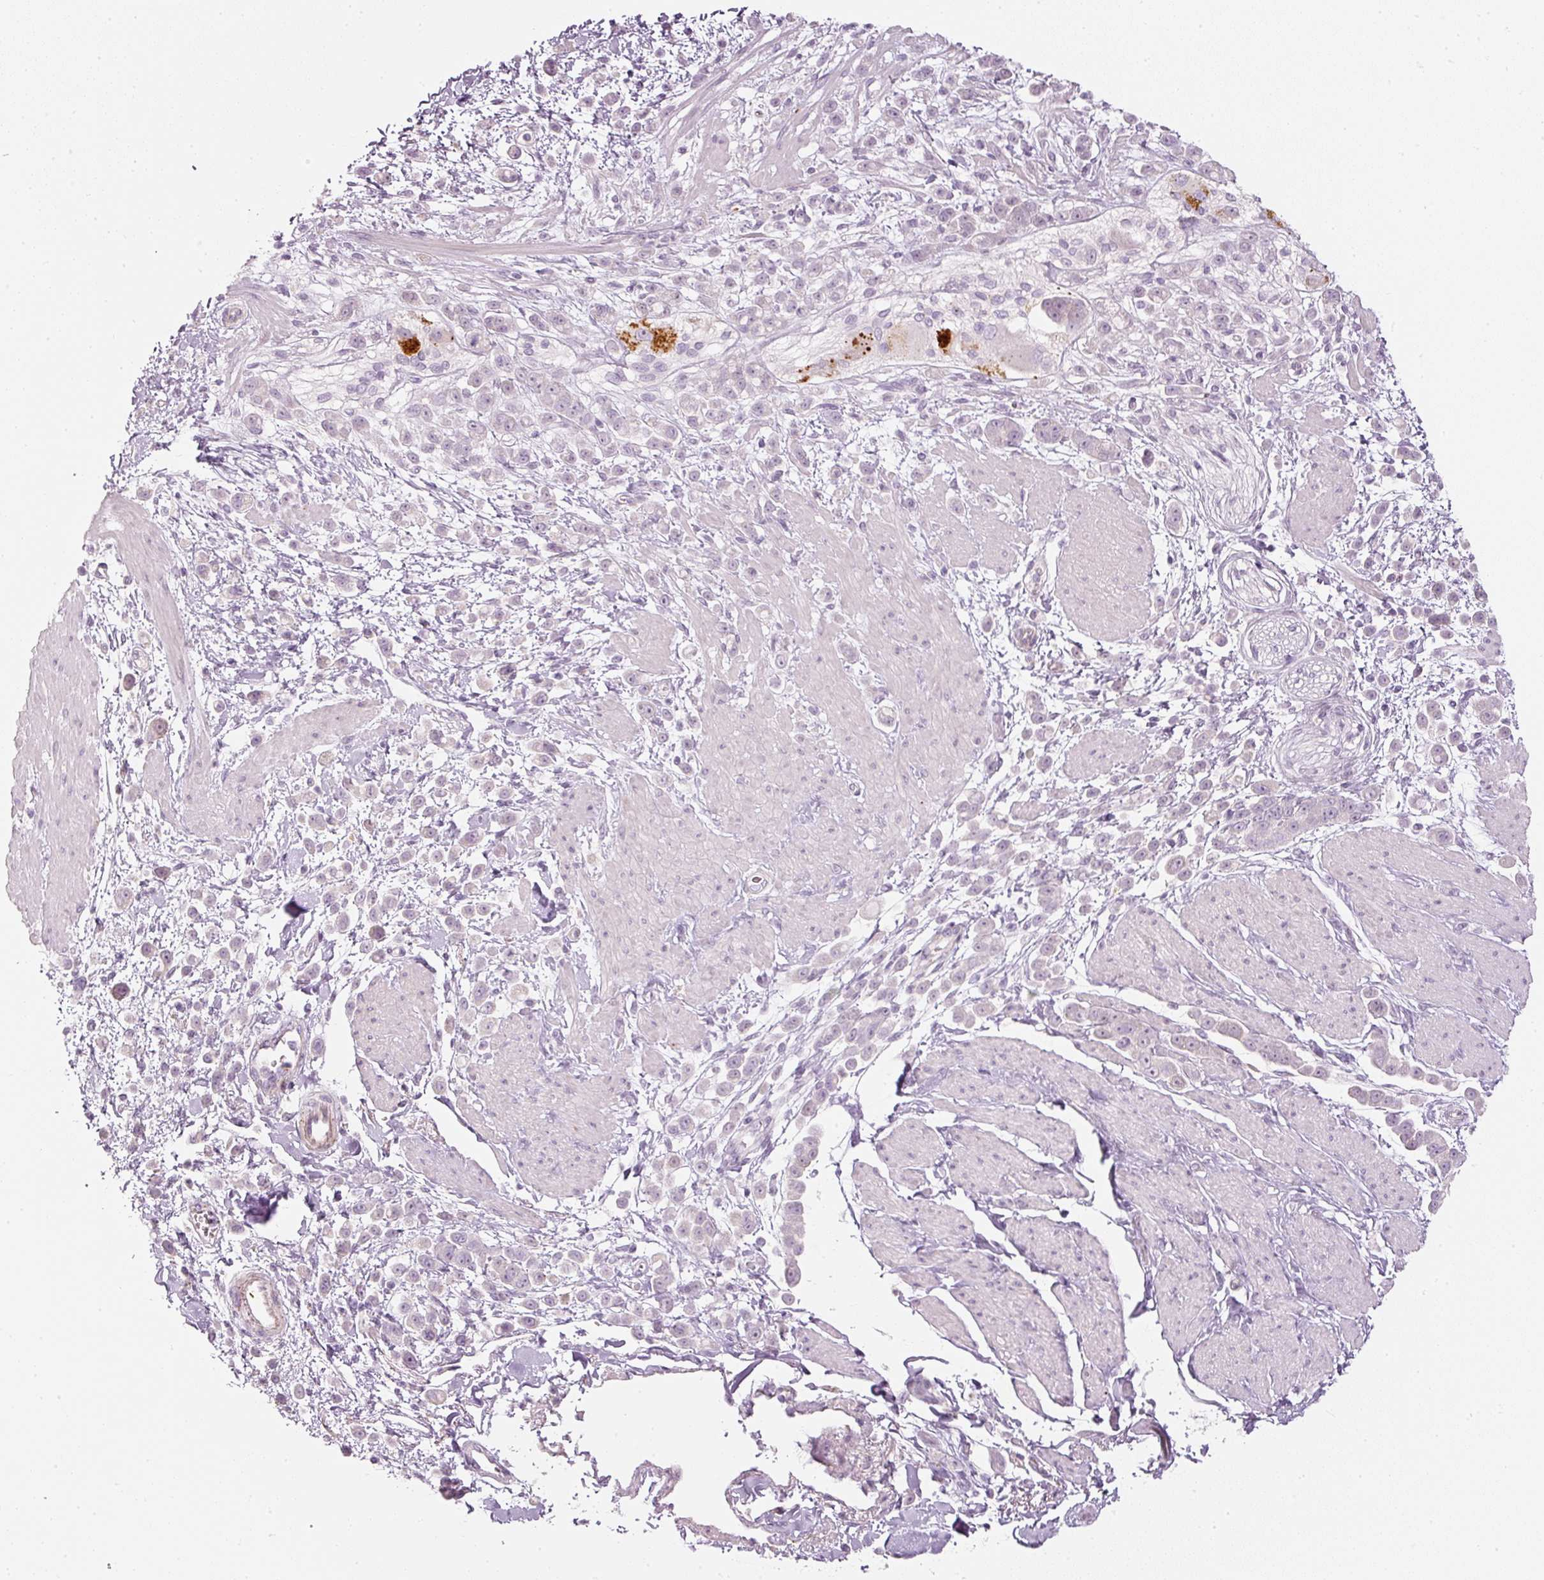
{"staining": {"intensity": "negative", "quantity": "none", "location": "none"}, "tissue": "pancreatic cancer", "cell_type": "Tumor cells", "image_type": "cancer", "snomed": [{"axis": "morphology", "description": "Normal tissue, NOS"}, {"axis": "morphology", "description": "Adenocarcinoma, NOS"}, {"axis": "topography", "description": "Pancreas"}], "caption": "High magnification brightfield microscopy of pancreatic cancer stained with DAB (brown) and counterstained with hematoxylin (blue): tumor cells show no significant staining.", "gene": "LECT2", "patient": {"sex": "female", "age": 64}}